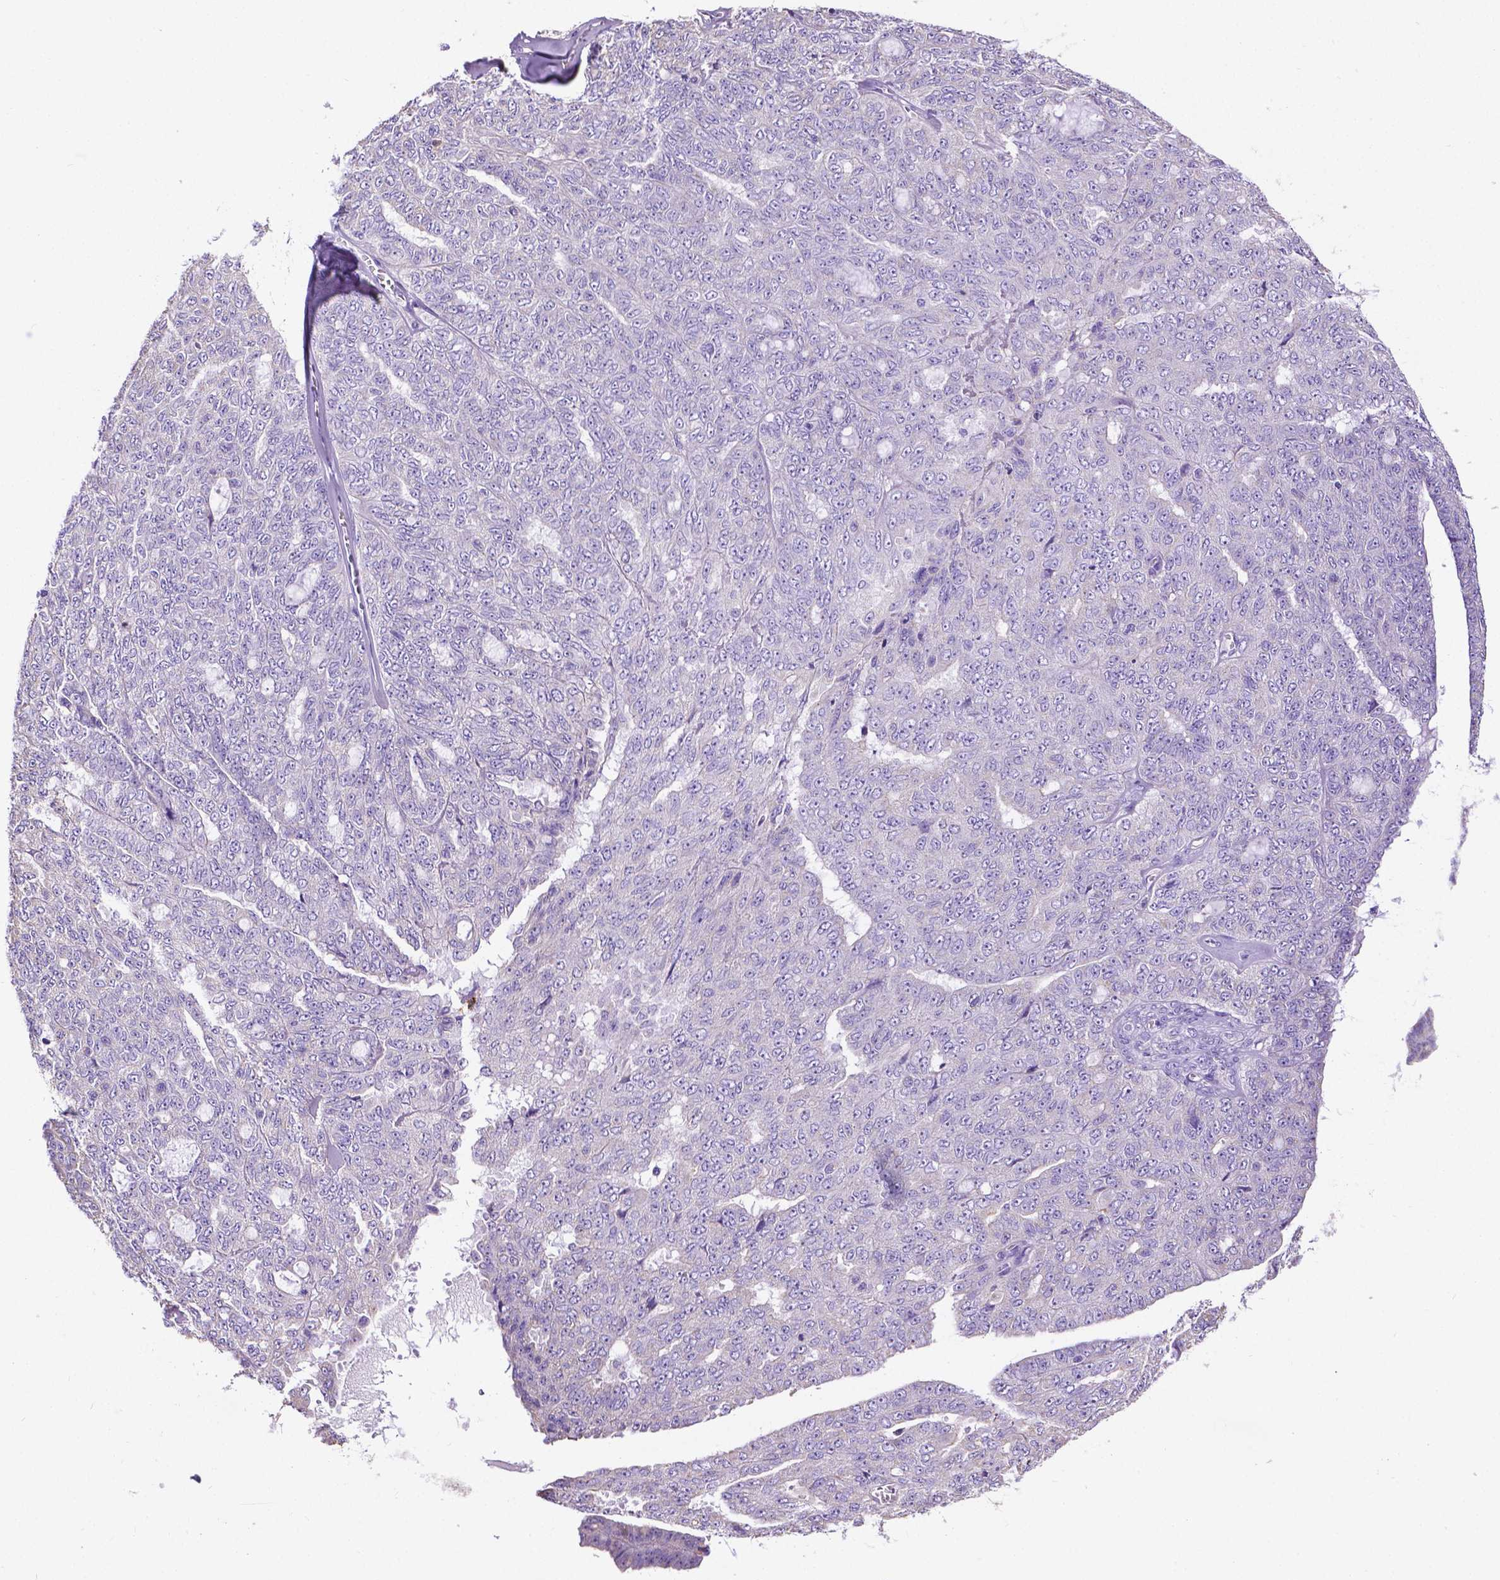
{"staining": {"intensity": "negative", "quantity": "none", "location": "none"}, "tissue": "ovarian cancer", "cell_type": "Tumor cells", "image_type": "cancer", "snomed": [{"axis": "morphology", "description": "Cystadenocarcinoma, serous, NOS"}, {"axis": "topography", "description": "Ovary"}], "caption": "Protein analysis of serous cystadenocarcinoma (ovarian) shows no significant staining in tumor cells.", "gene": "MMP9", "patient": {"sex": "female", "age": 71}}